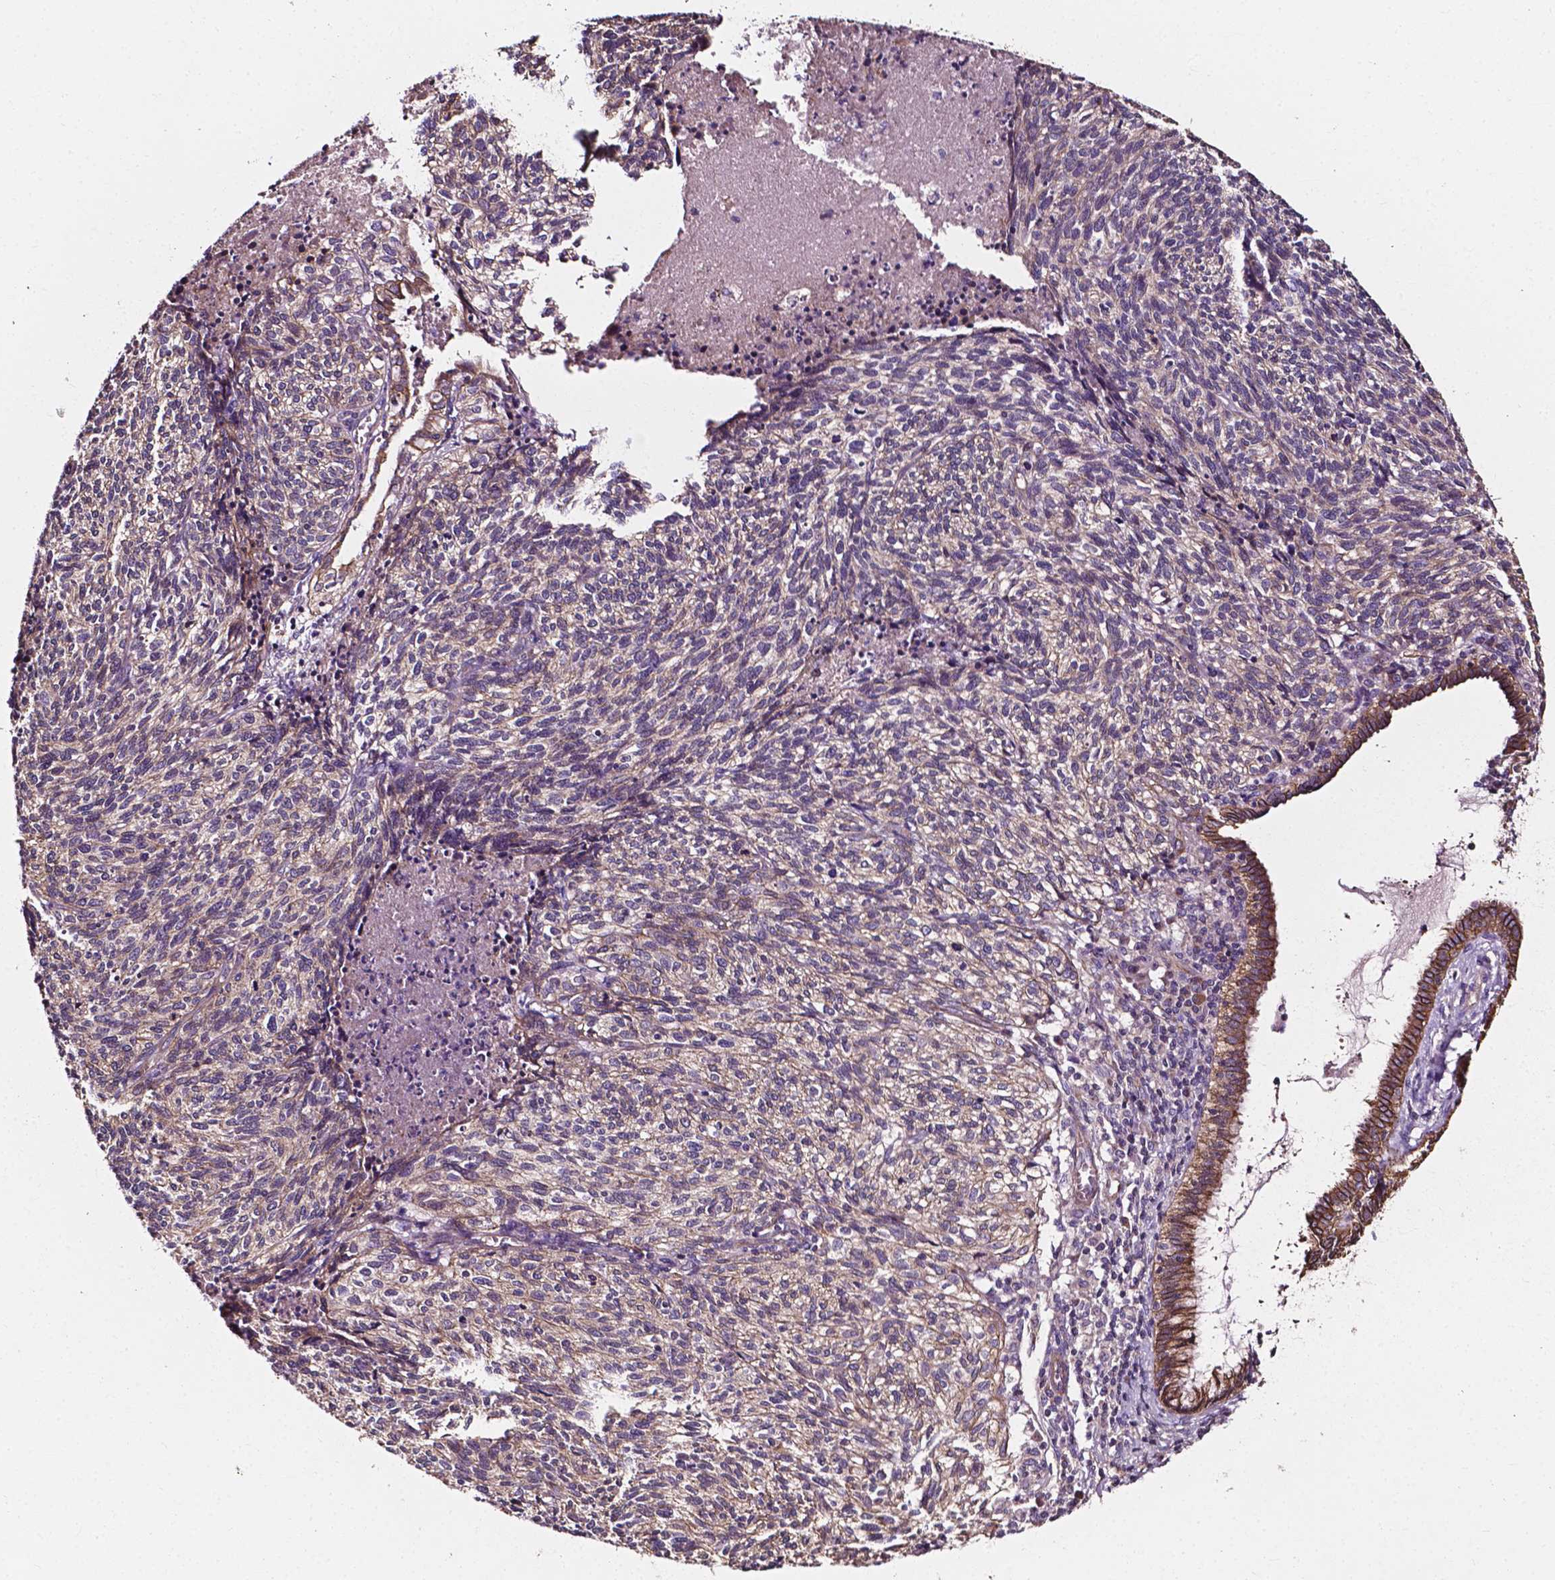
{"staining": {"intensity": "negative", "quantity": "none", "location": "none"}, "tissue": "cervical cancer", "cell_type": "Tumor cells", "image_type": "cancer", "snomed": [{"axis": "morphology", "description": "Squamous cell carcinoma, NOS"}, {"axis": "topography", "description": "Cervix"}], "caption": "The IHC histopathology image has no significant positivity in tumor cells of cervical cancer tissue. (DAB immunohistochemistry with hematoxylin counter stain).", "gene": "ATG16L1", "patient": {"sex": "female", "age": 45}}